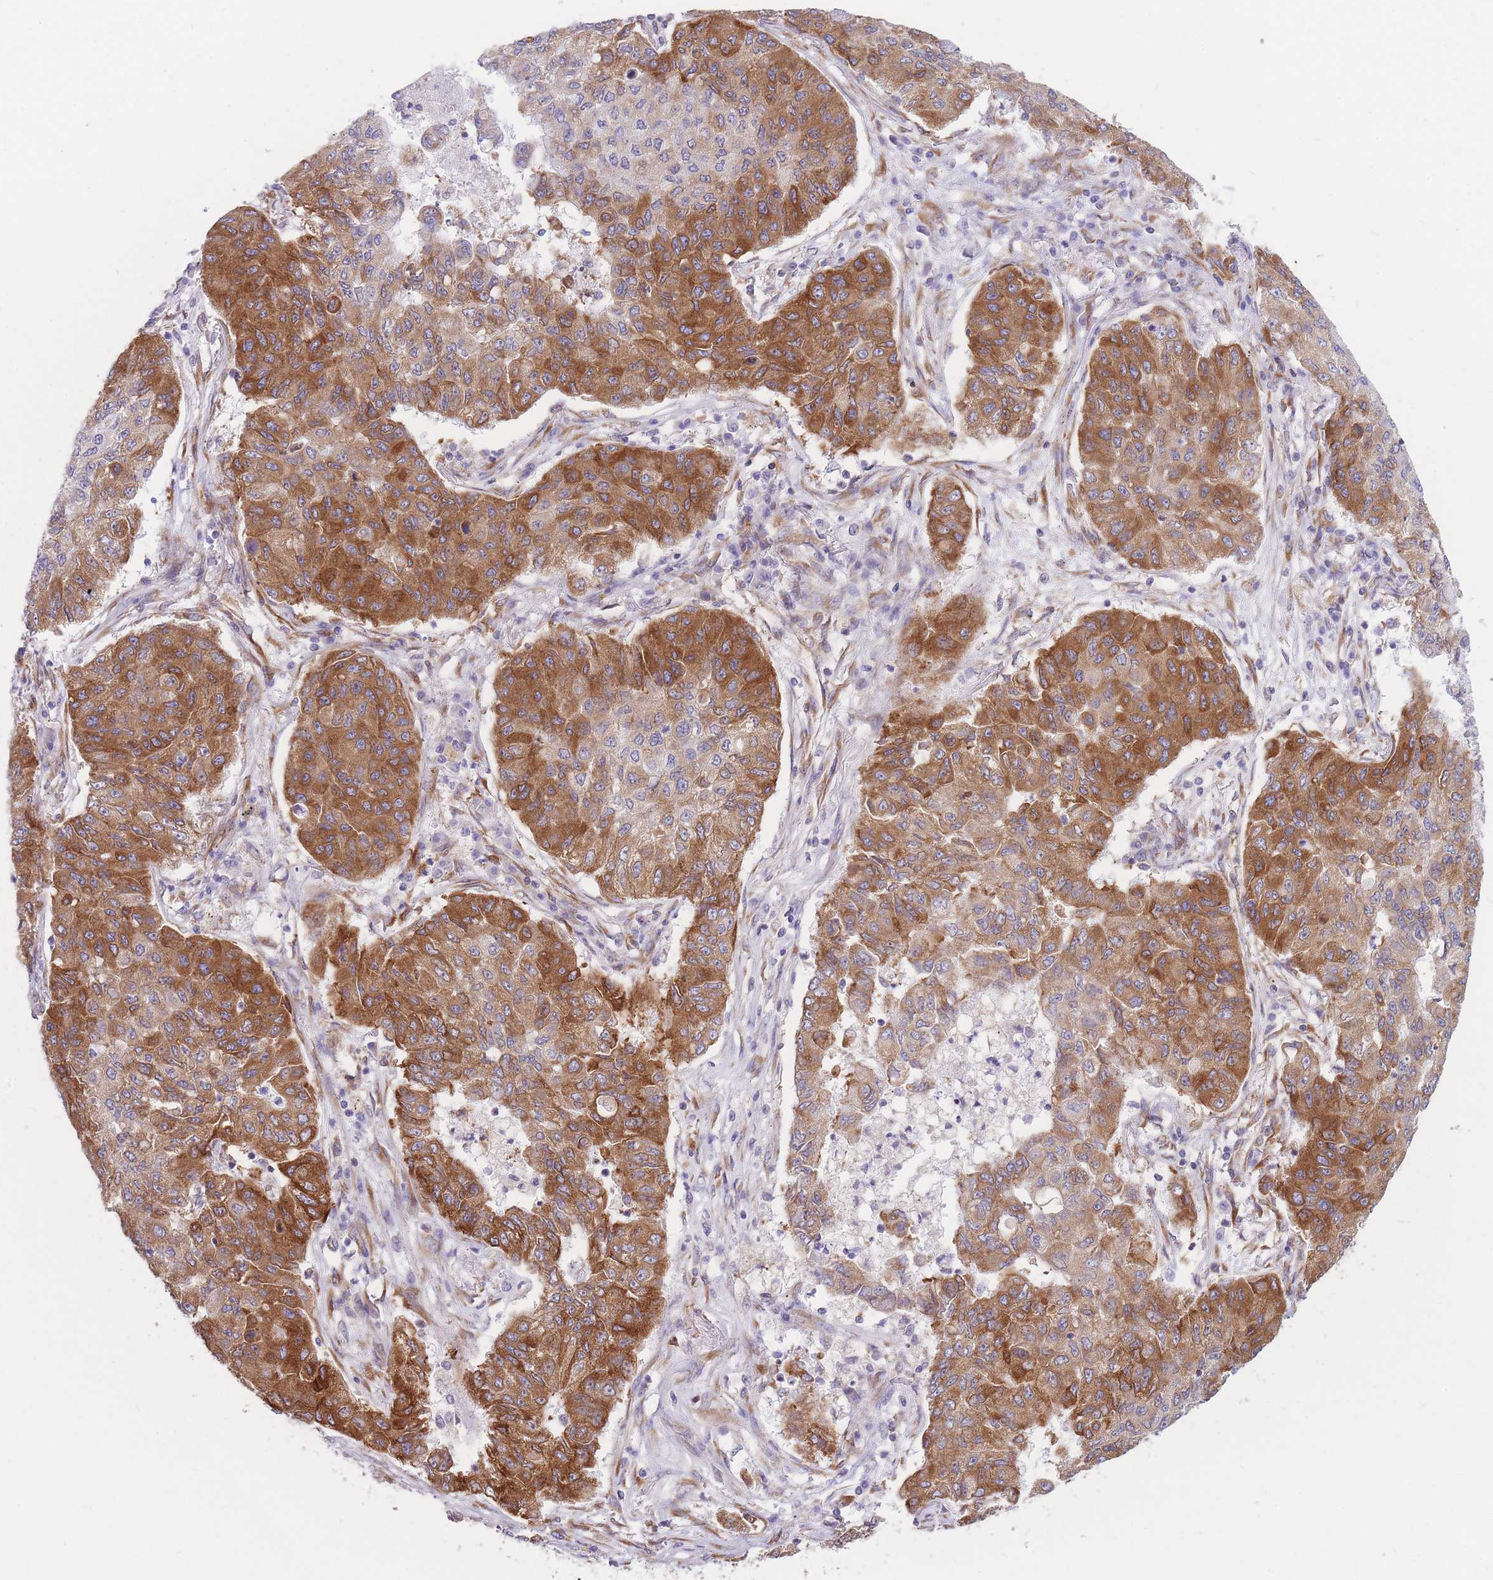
{"staining": {"intensity": "strong", "quantity": "25%-75%", "location": "cytoplasmic/membranous"}, "tissue": "lung cancer", "cell_type": "Tumor cells", "image_type": "cancer", "snomed": [{"axis": "morphology", "description": "Squamous cell carcinoma, NOS"}, {"axis": "topography", "description": "Lung"}], "caption": "IHC photomicrograph of human squamous cell carcinoma (lung) stained for a protein (brown), which shows high levels of strong cytoplasmic/membranous positivity in approximately 25%-75% of tumor cells.", "gene": "AK9", "patient": {"sex": "male", "age": 74}}